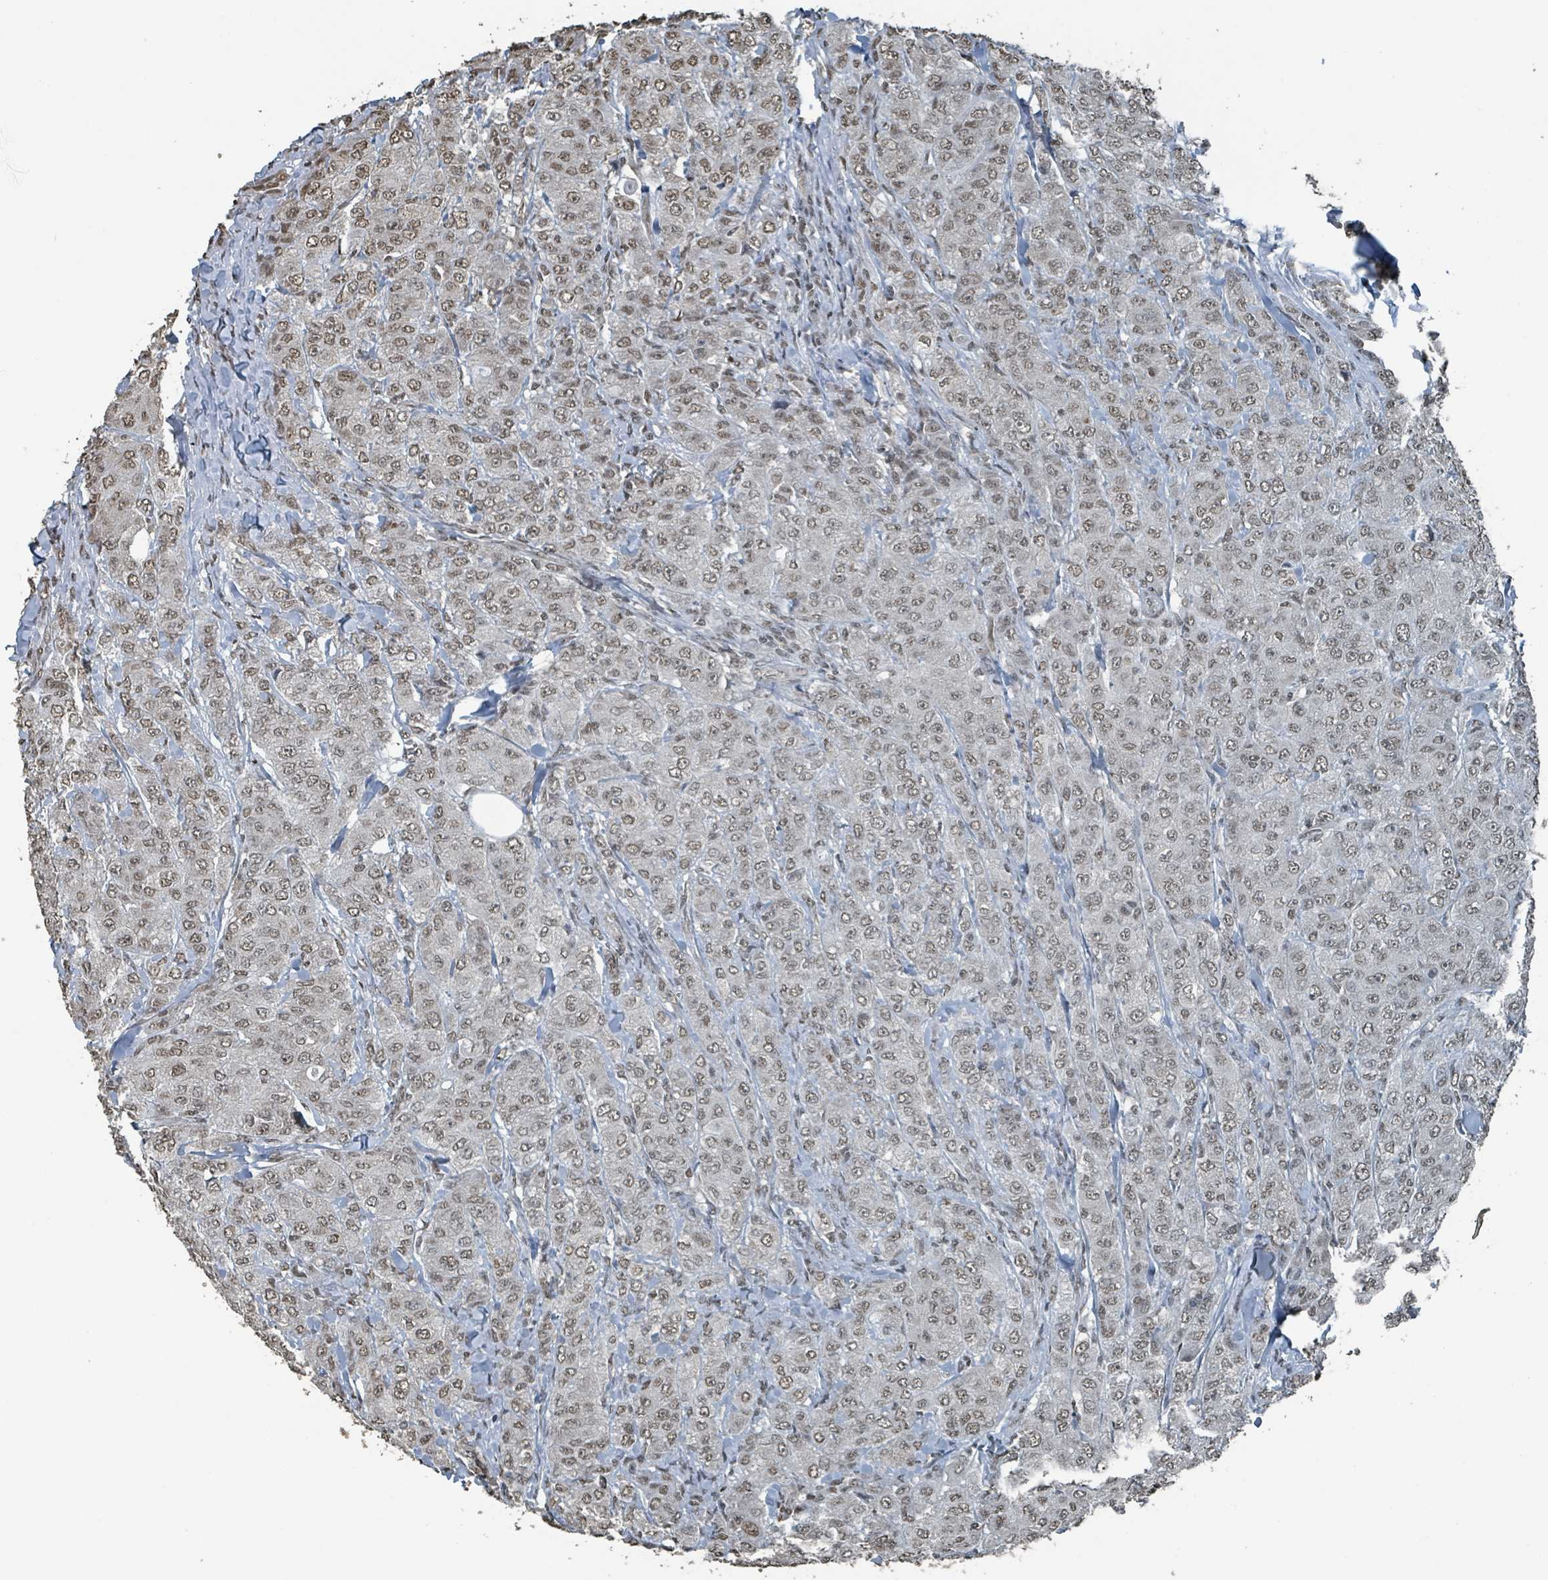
{"staining": {"intensity": "moderate", "quantity": ">75%", "location": "nuclear"}, "tissue": "breast cancer", "cell_type": "Tumor cells", "image_type": "cancer", "snomed": [{"axis": "morphology", "description": "Duct carcinoma"}, {"axis": "topography", "description": "Breast"}], "caption": "A photomicrograph of human infiltrating ductal carcinoma (breast) stained for a protein demonstrates moderate nuclear brown staining in tumor cells.", "gene": "PHIP", "patient": {"sex": "female", "age": 43}}